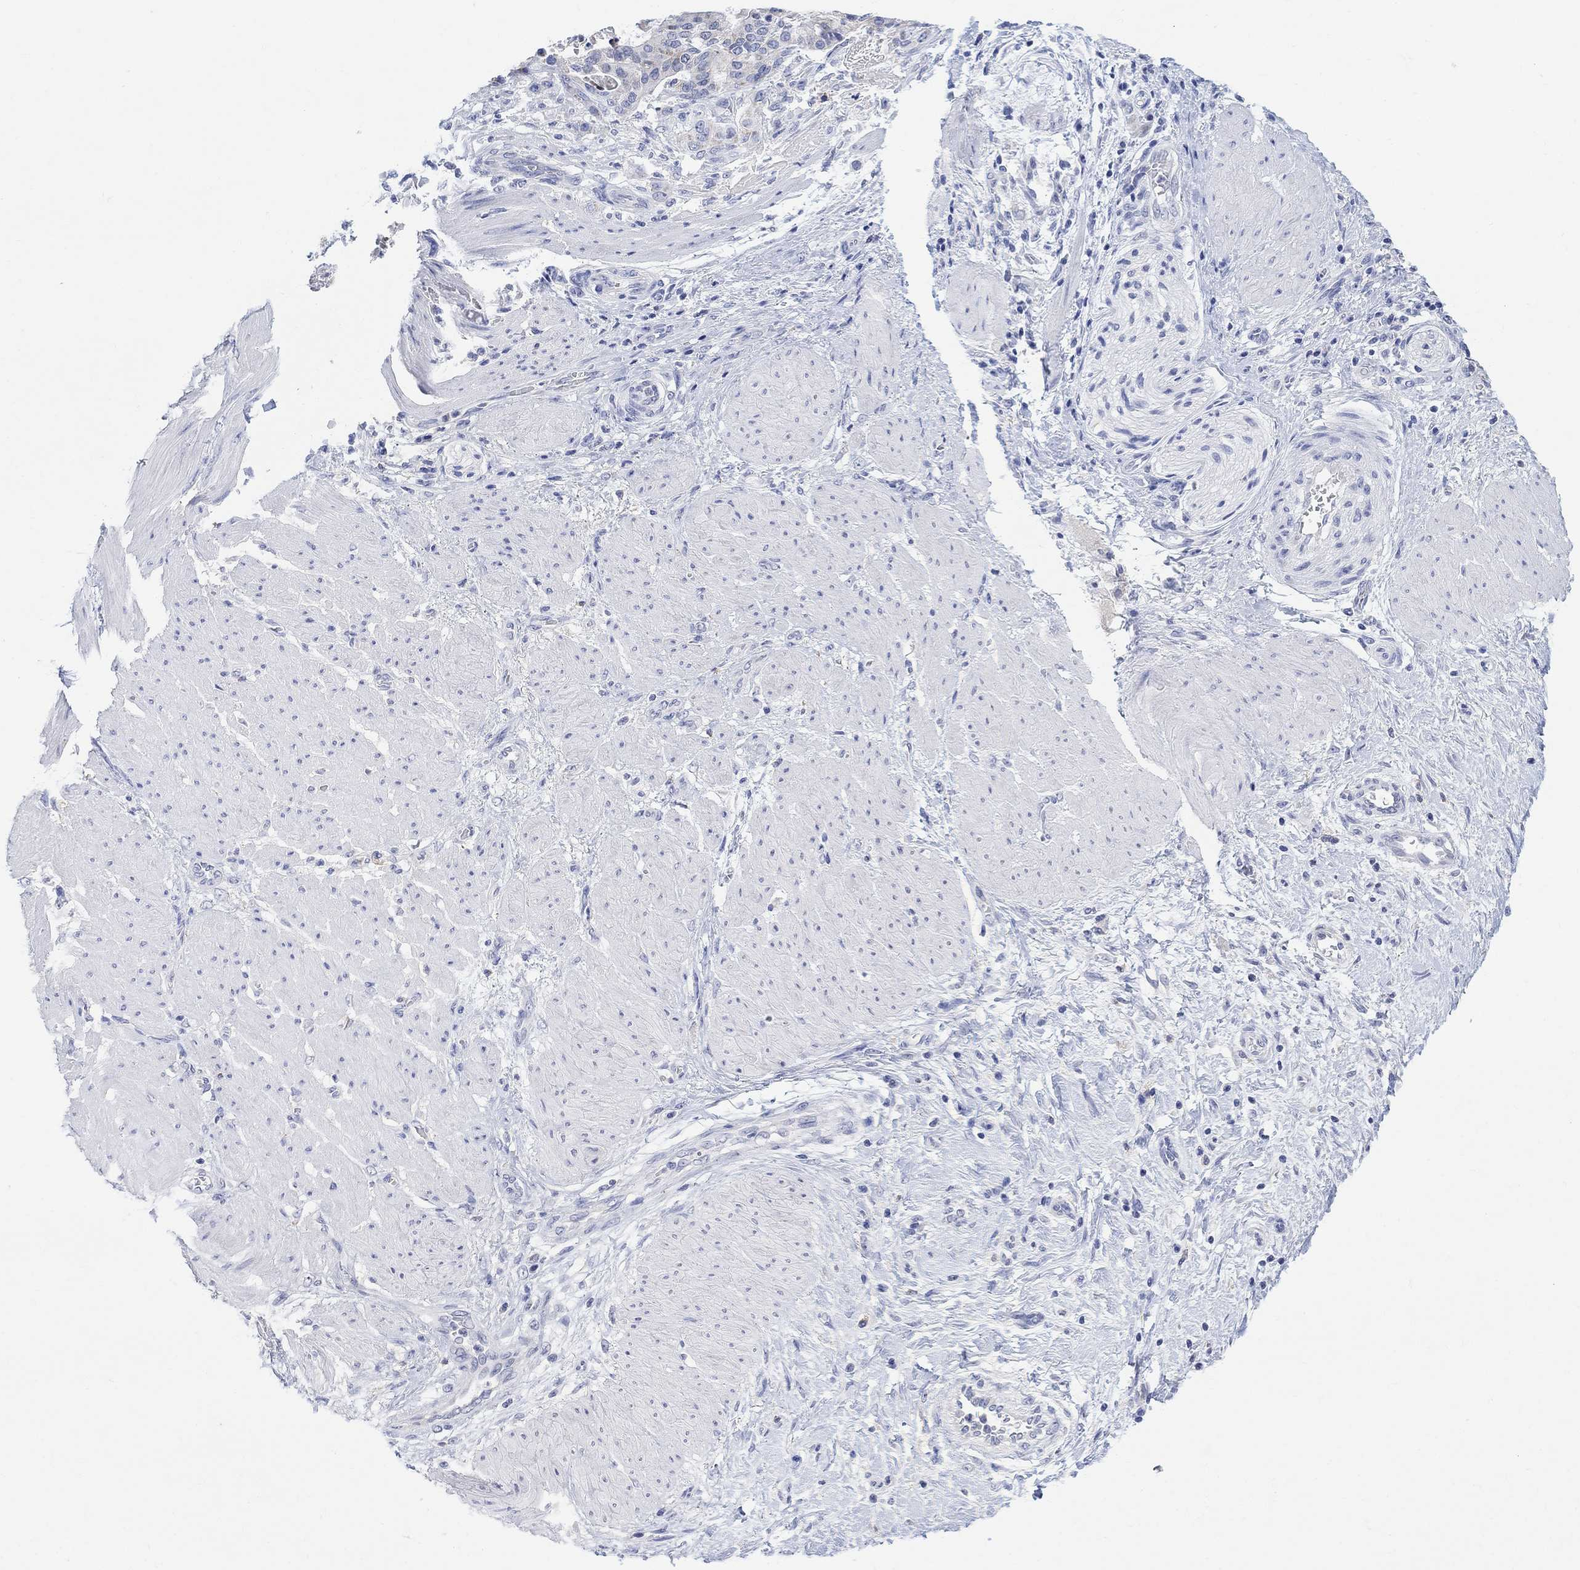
{"staining": {"intensity": "negative", "quantity": "none", "location": "none"}, "tissue": "stomach cancer", "cell_type": "Tumor cells", "image_type": "cancer", "snomed": [{"axis": "morphology", "description": "Adenocarcinoma, NOS"}, {"axis": "topography", "description": "Stomach"}], "caption": "Immunohistochemistry of stomach cancer exhibits no staining in tumor cells.", "gene": "FBP2", "patient": {"sex": "male", "age": 48}}